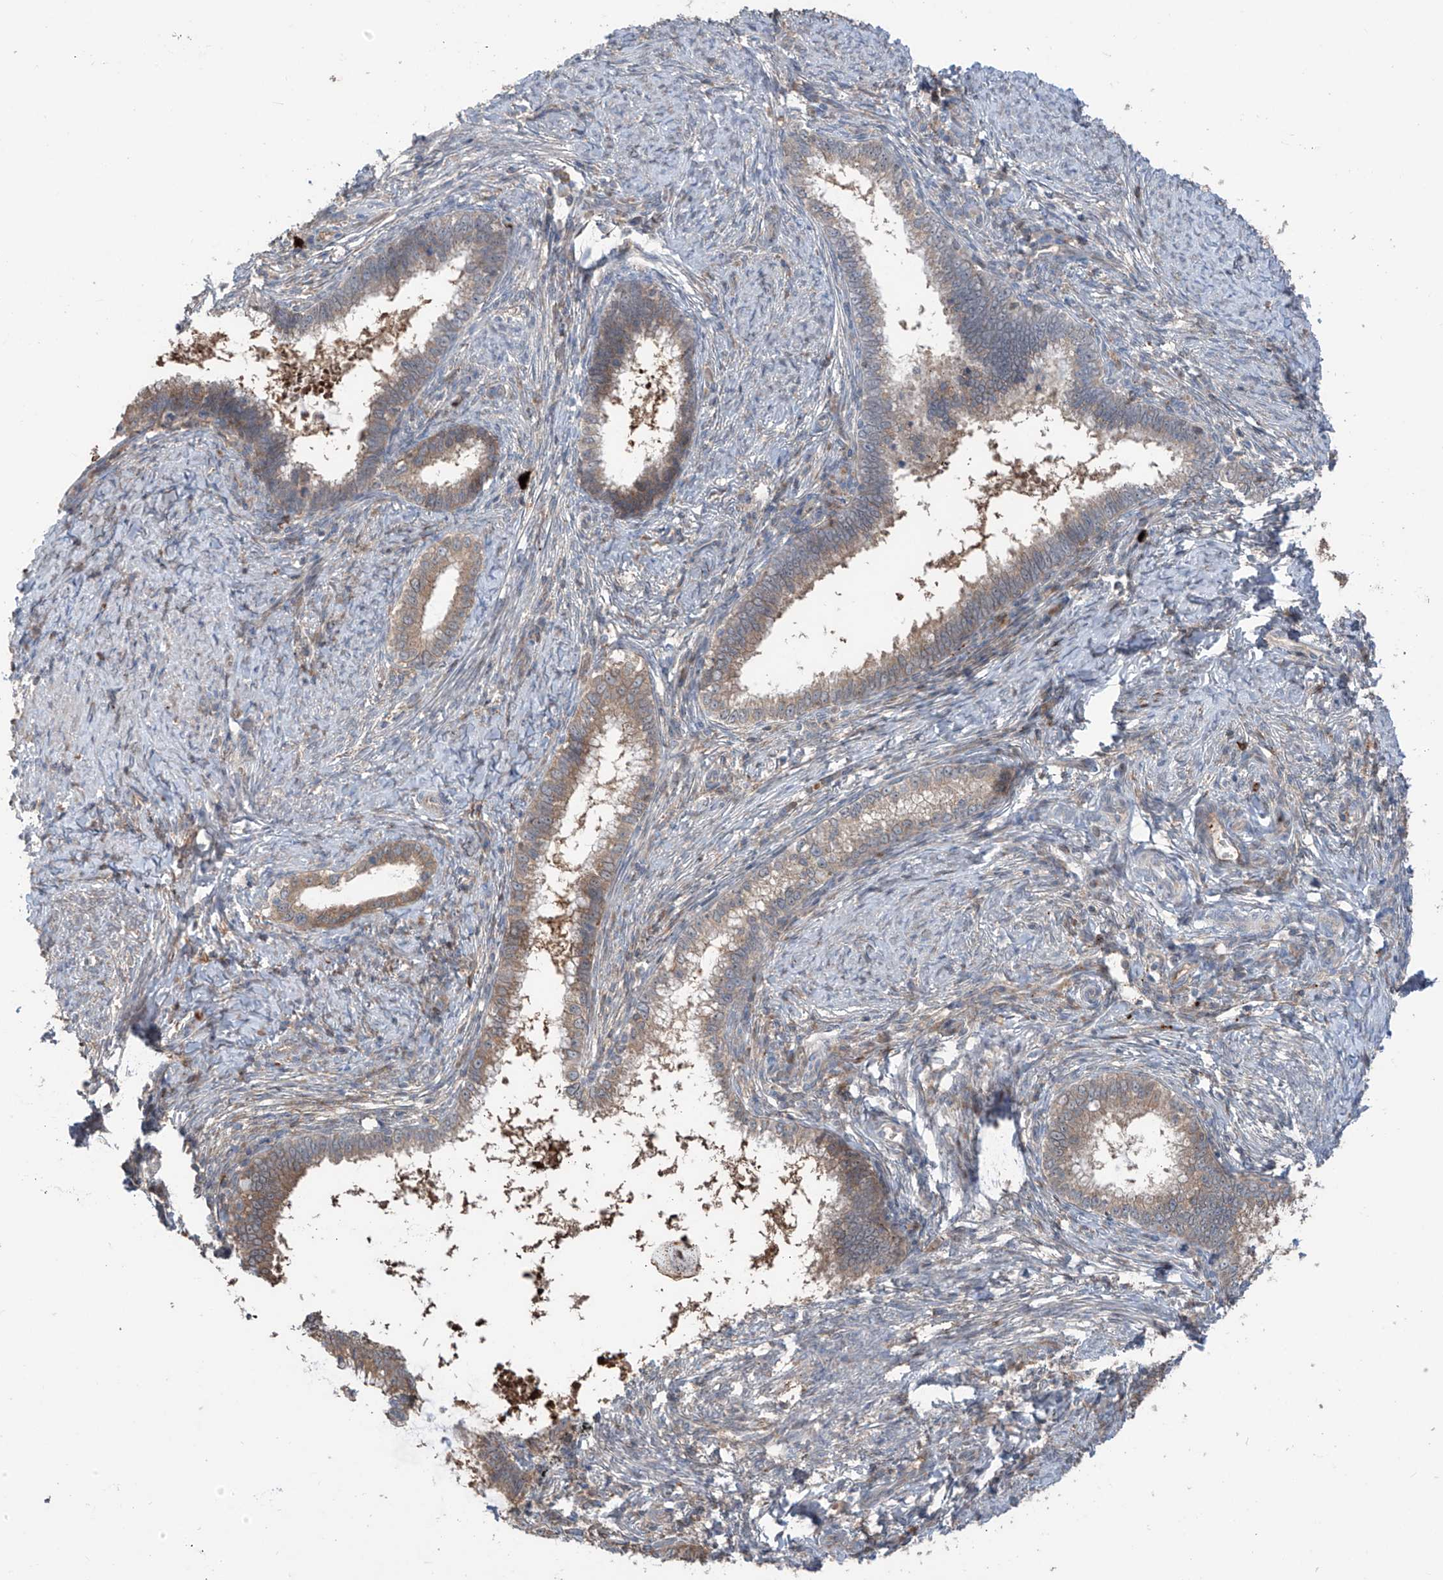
{"staining": {"intensity": "moderate", "quantity": ">75%", "location": "cytoplasmic/membranous"}, "tissue": "cervical cancer", "cell_type": "Tumor cells", "image_type": "cancer", "snomed": [{"axis": "morphology", "description": "Adenocarcinoma, NOS"}, {"axis": "topography", "description": "Cervix"}], "caption": "Cervical adenocarcinoma stained for a protein demonstrates moderate cytoplasmic/membranous positivity in tumor cells. The protein is stained brown, and the nuclei are stained in blue (DAB IHC with brightfield microscopy, high magnification).", "gene": "SAMD3", "patient": {"sex": "female", "age": 36}}